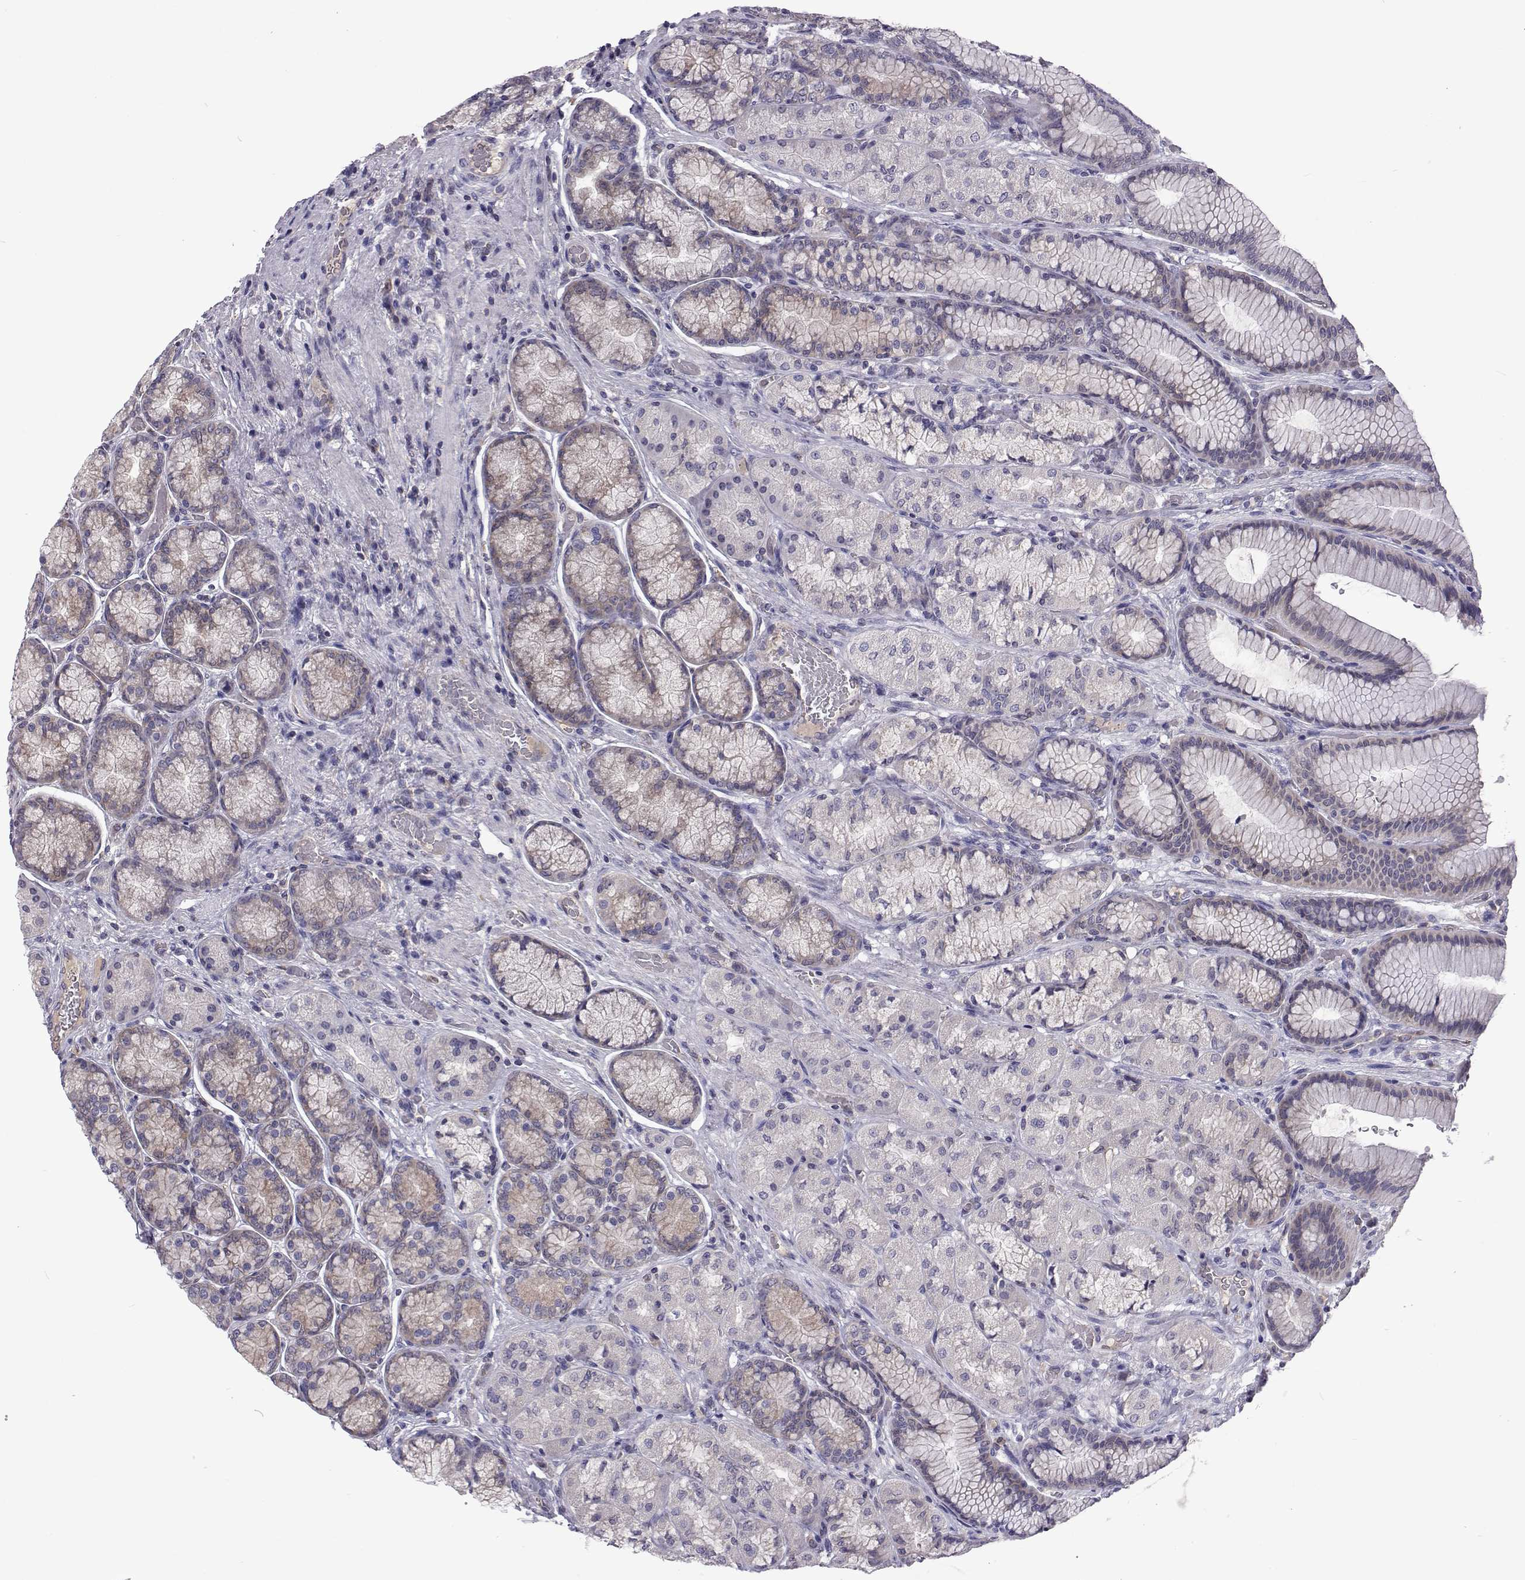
{"staining": {"intensity": "negative", "quantity": "none", "location": "none"}, "tissue": "stomach", "cell_type": "Glandular cells", "image_type": "normal", "snomed": [{"axis": "morphology", "description": "Normal tissue, NOS"}, {"axis": "morphology", "description": "Adenocarcinoma, NOS"}, {"axis": "morphology", "description": "Adenocarcinoma, High grade"}, {"axis": "topography", "description": "Stomach, upper"}, {"axis": "topography", "description": "Stomach"}], "caption": "Immunohistochemistry (IHC) histopathology image of unremarkable stomach stained for a protein (brown), which reveals no staining in glandular cells.", "gene": "TCF15", "patient": {"sex": "female", "age": 65}}